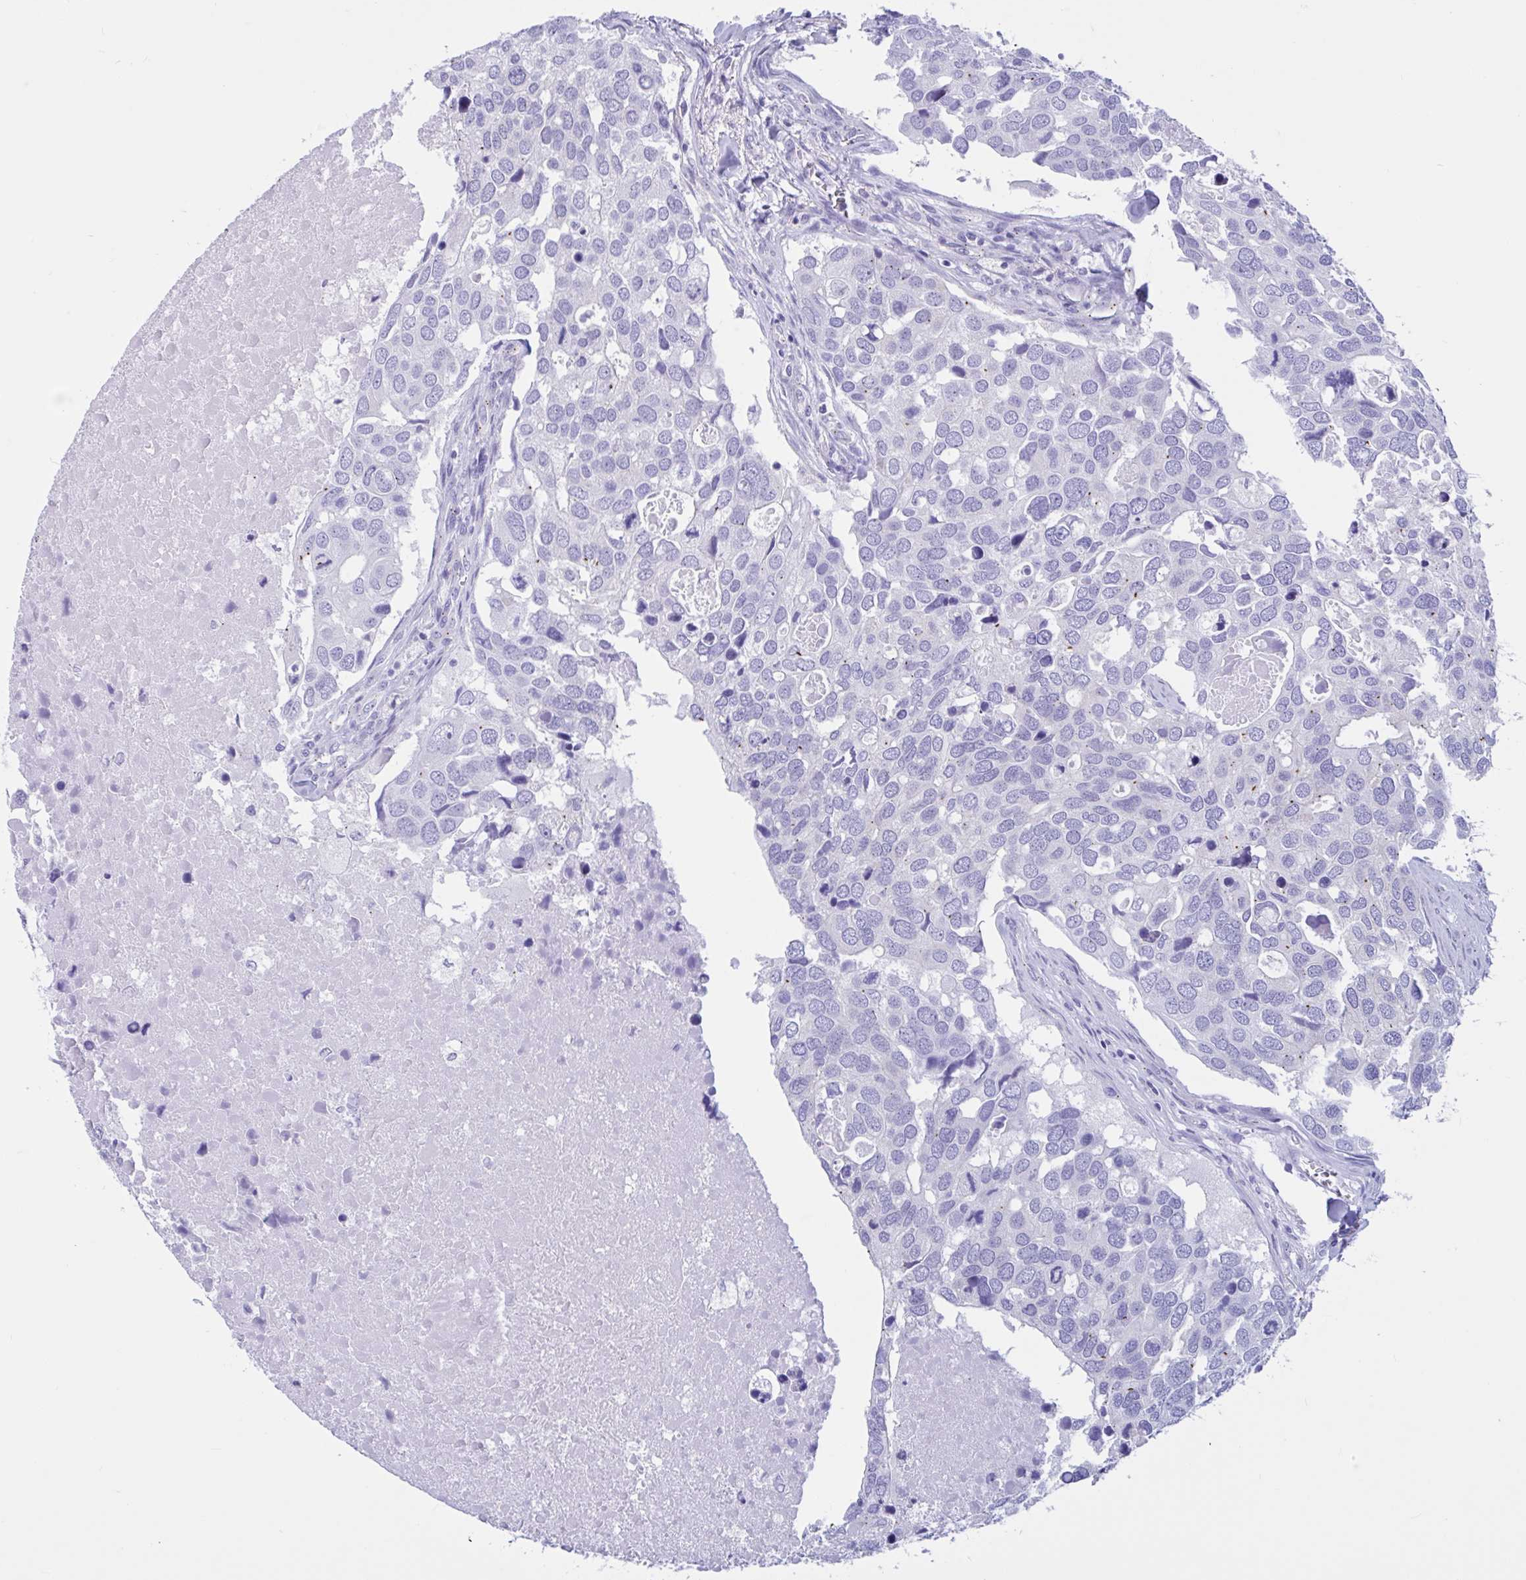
{"staining": {"intensity": "negative", "quantity": "none", "location": "none"}, "tissue": "breast cancer", "cell_type": "Tumor cells", "image_type": "cancer", "snomed": [{"axis": "morphology", "description": "Duct carcinoma"}, {"axis": "topography", "description": "Breast"}], "caption": "This is an IHC photomicrograph of human breast cancer. There is no expression in tumor cells.", "gene": "RNASE3", "patient": {"sex": "female", "age": 83}}